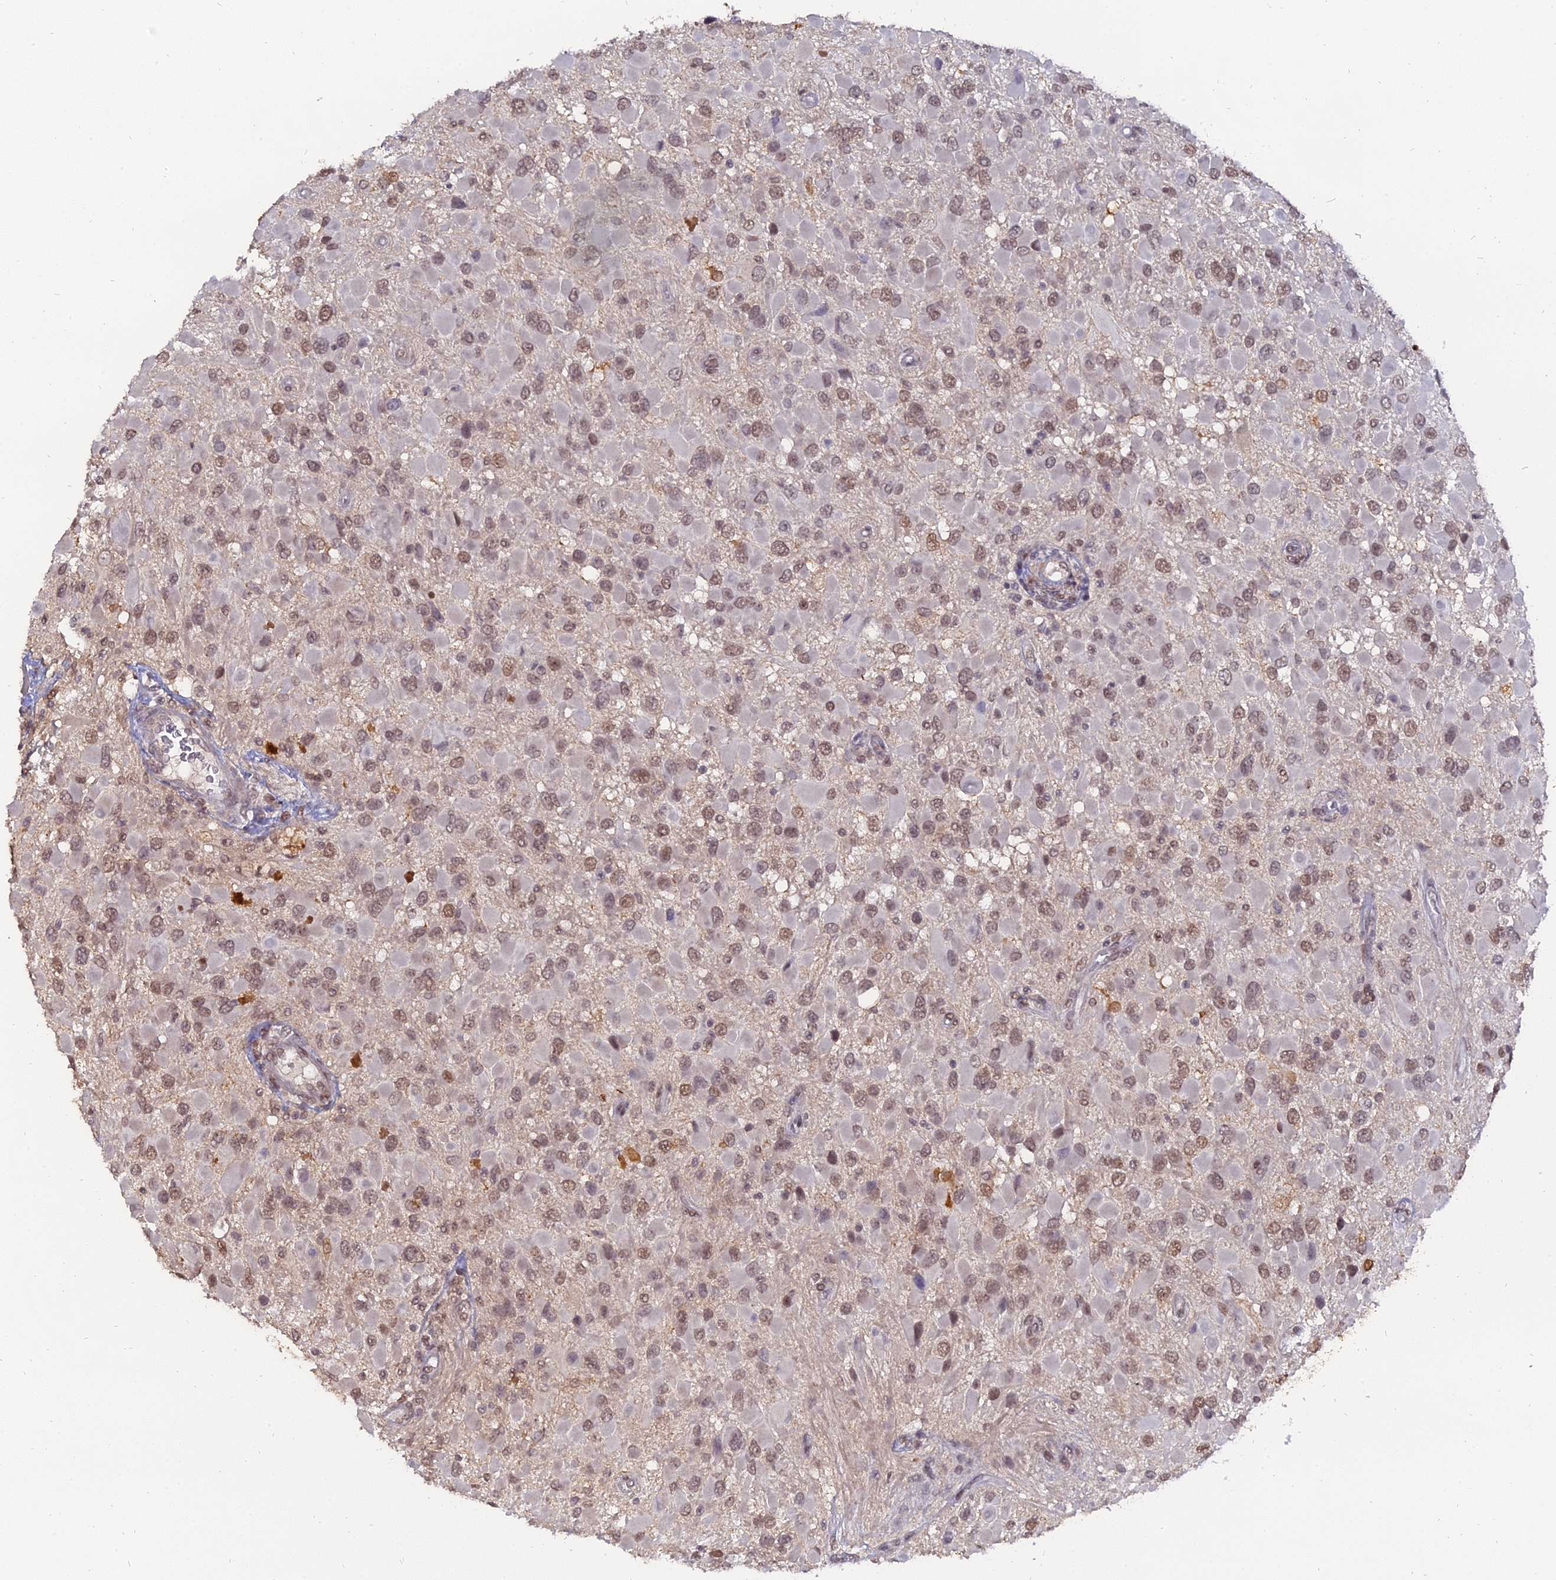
{"staining": {"intensity": "moderate", "quantity": ">75%", "location": "nuclear"}, "tissue": "glioma", "cell_type": "Tumor cells", "image_type": "cancer", "snomed": [{"axis": "morphology", "description": "Glioma, malignant, High grade"}, {"axis": "topography", "description": "Brain"}], "caption": "There is medium levels of moderate nuclear staining in tumor cells of malignant glioma (high-grade), as demonstrated by immunohistochemical staining (brown color).", "gene": "NR1H3", "patient": {"sex": "male", "age": 53}}